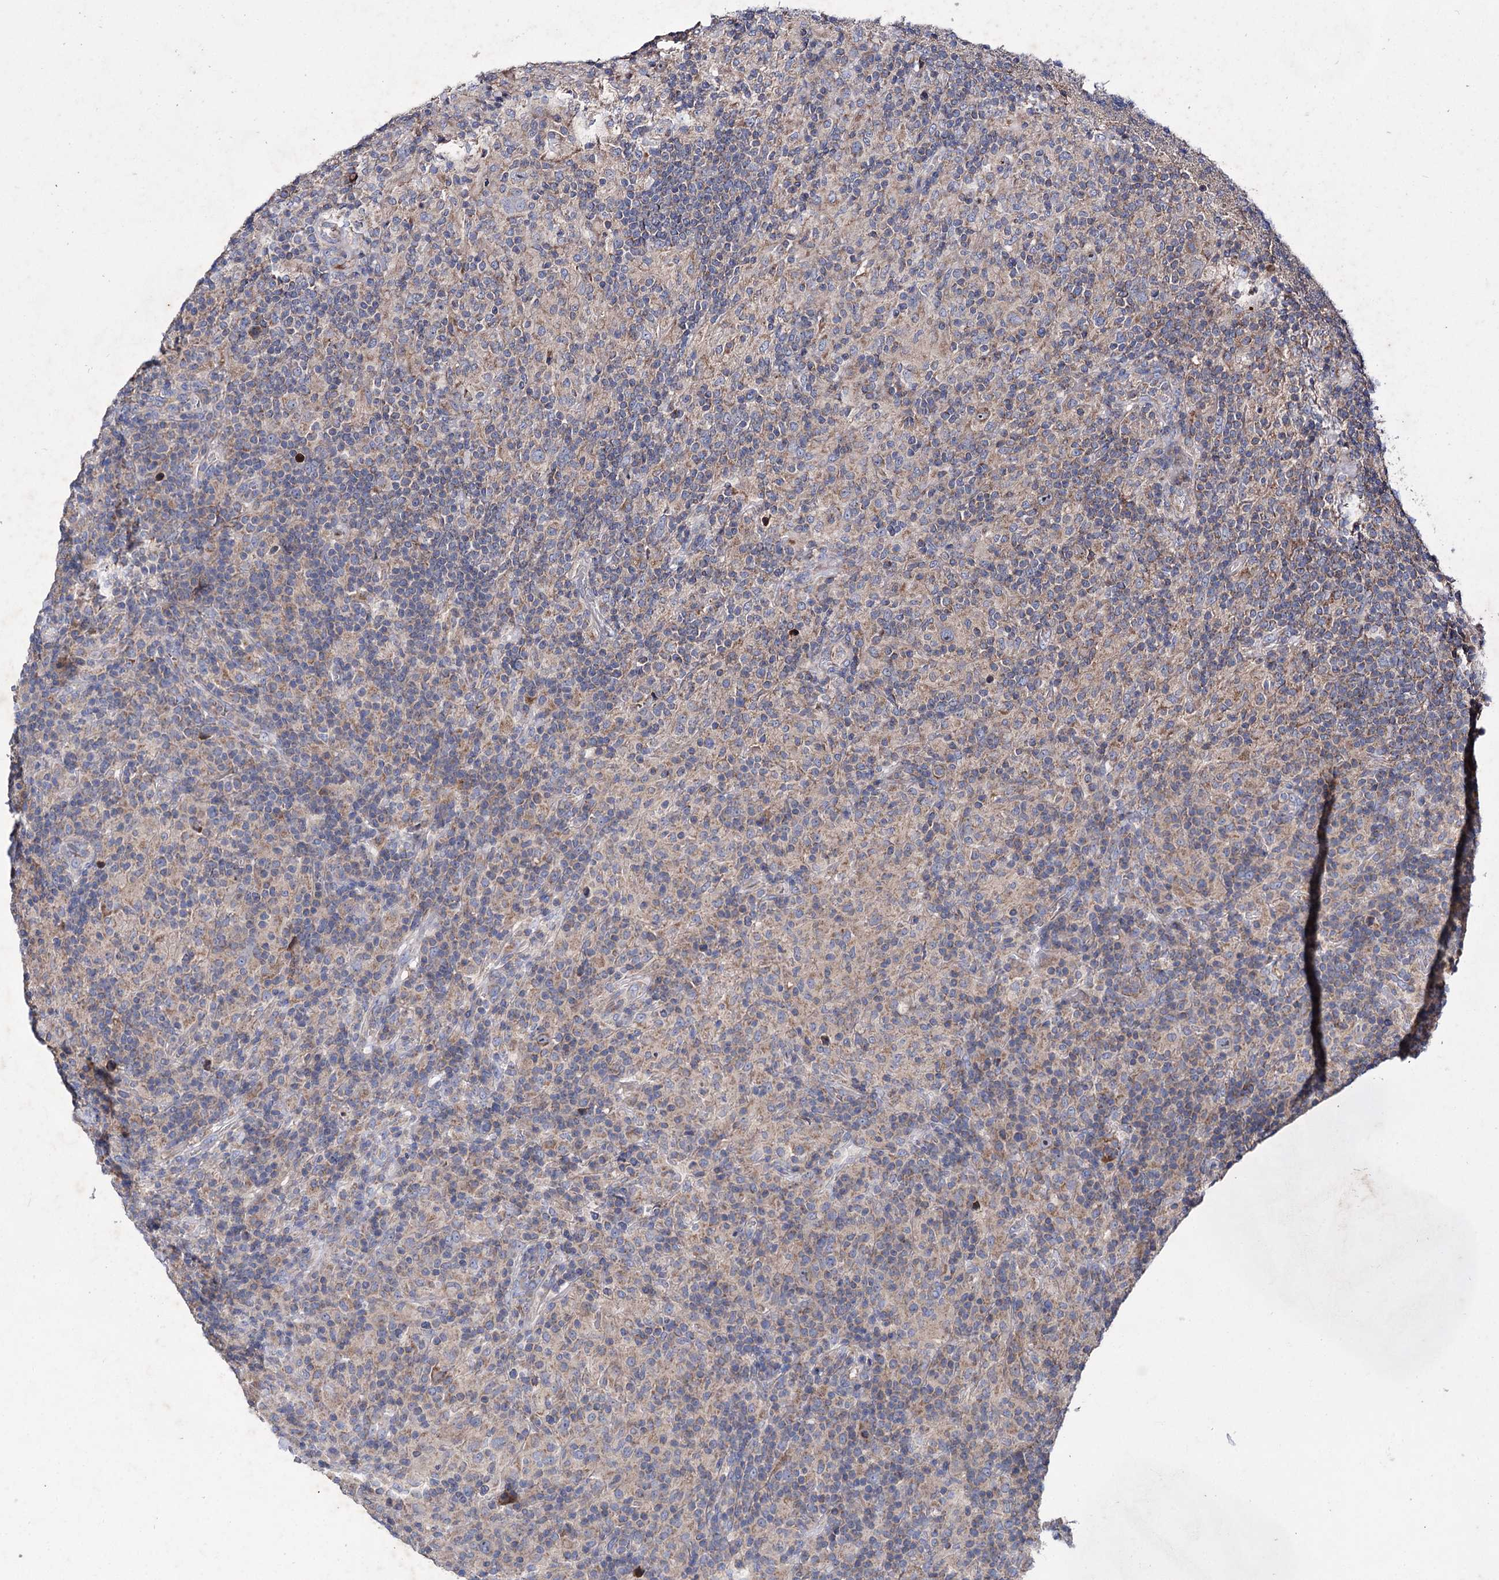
{"staining": {"intensity": "moderate", "quantity": "<25%", "location": "cytoplasmic/membranous"}, "tissue": "lymphoma", "cell_type": "Tumor cells", "image_type": "cancer", "snomed": [{"axis": "morphology", "description": "Hodgkin's disease, NOS"}, {"axis": "topography", "description": "Lymph node"}], "caption": "Approximately <25% of tumor cells in human lymphoma exhibit moderate cytoplasmic/membranous protein positivity as visualized by brown immunohistochemical staining.", "gene": "CLPB", "patient": {"sex": "male", "age": 70}}